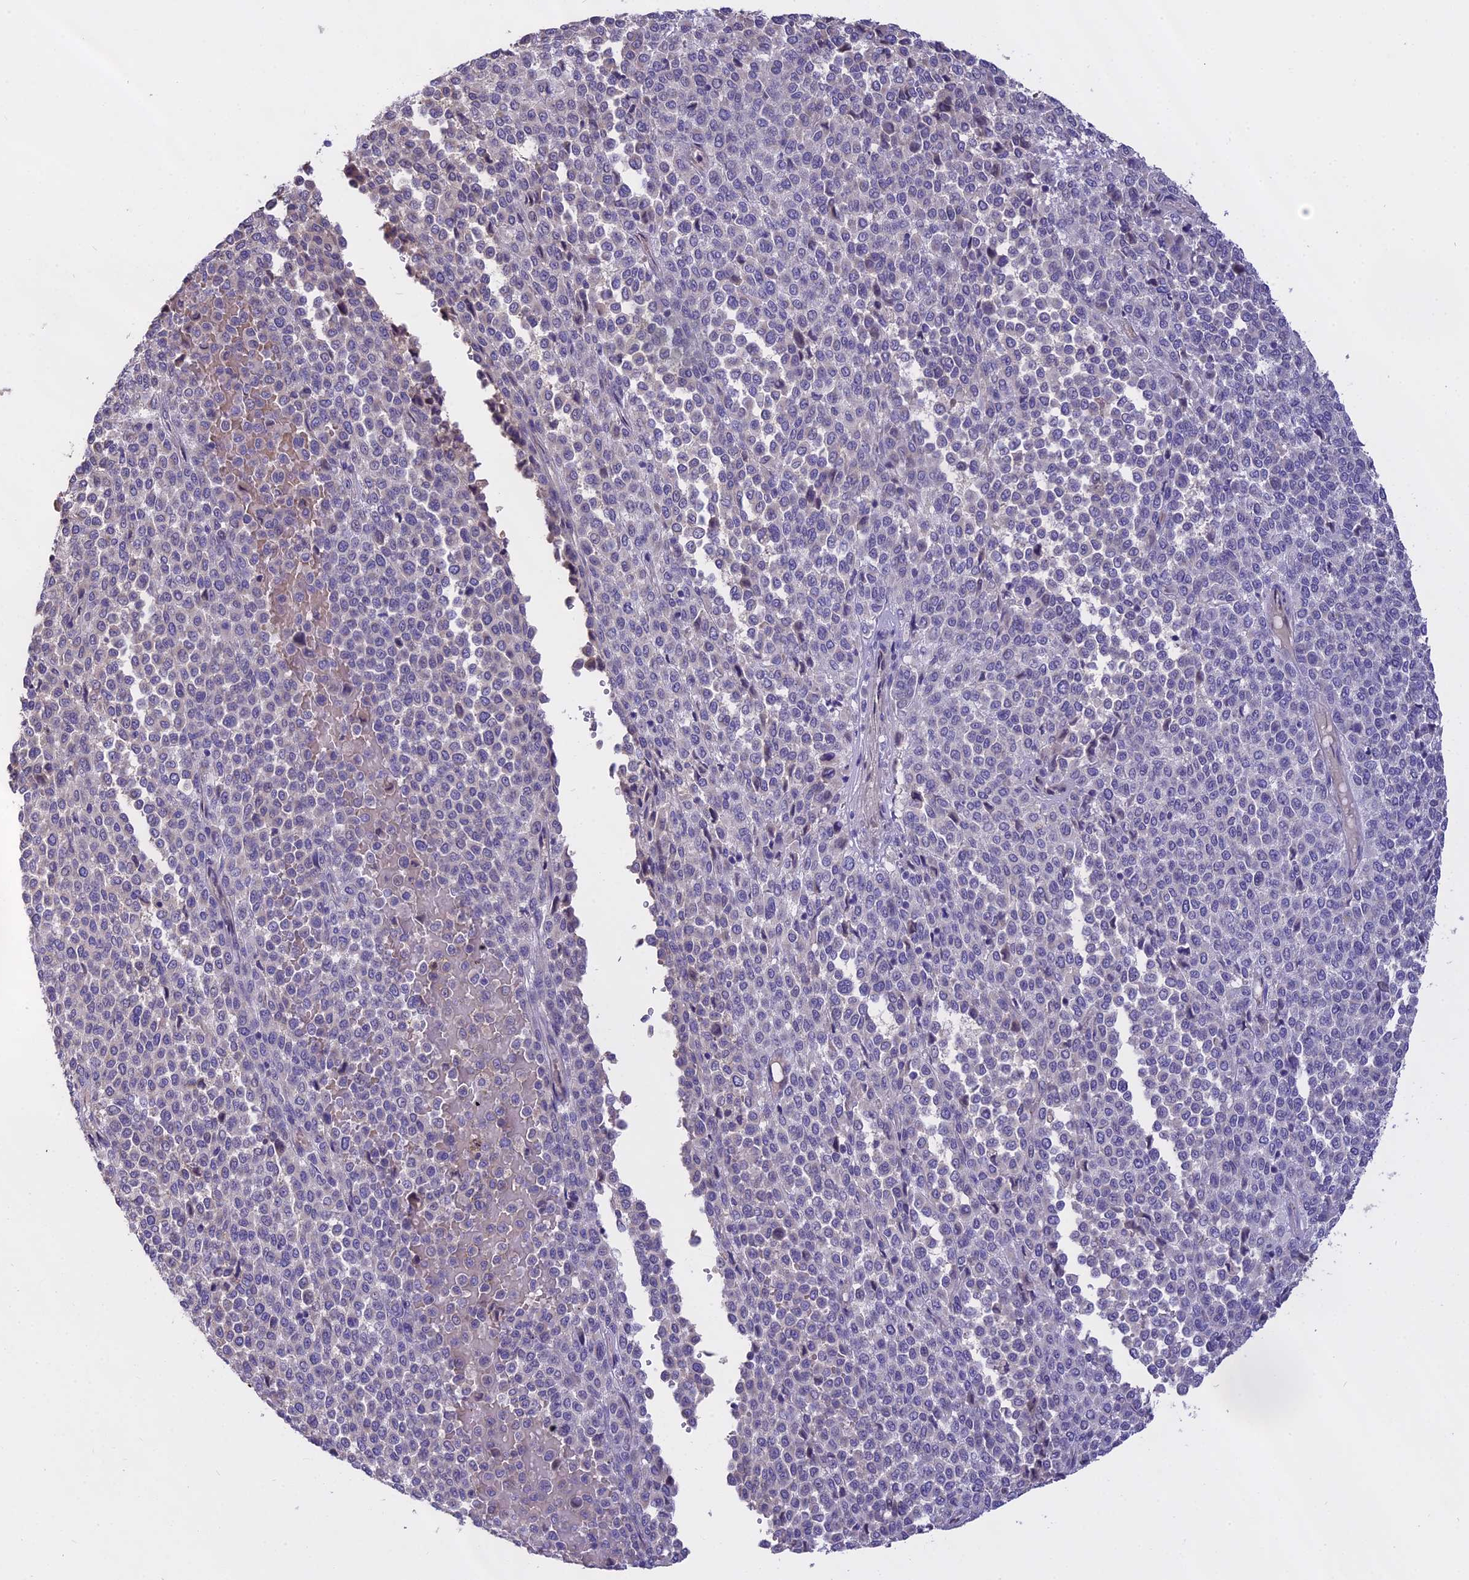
{"staining": {"intensity": "negative", "quantity": "none", "location": "none"}, "tissue": "melanoma", "cell_type": "Tumor cells", "image_type": "cancer", "snomed": [{"axis": "morphology", "description": "Malignant melanoma, Metastatic site"}, {"axis": "topography", "description": "Pancreas"}], "caption": "The IHC histopathology image has no significant positivity in tumor cells of malignant melanoma (metastatic site) tissue.", "gene": "WFDC2", "patient": {"sex": "female", "age": 30}}